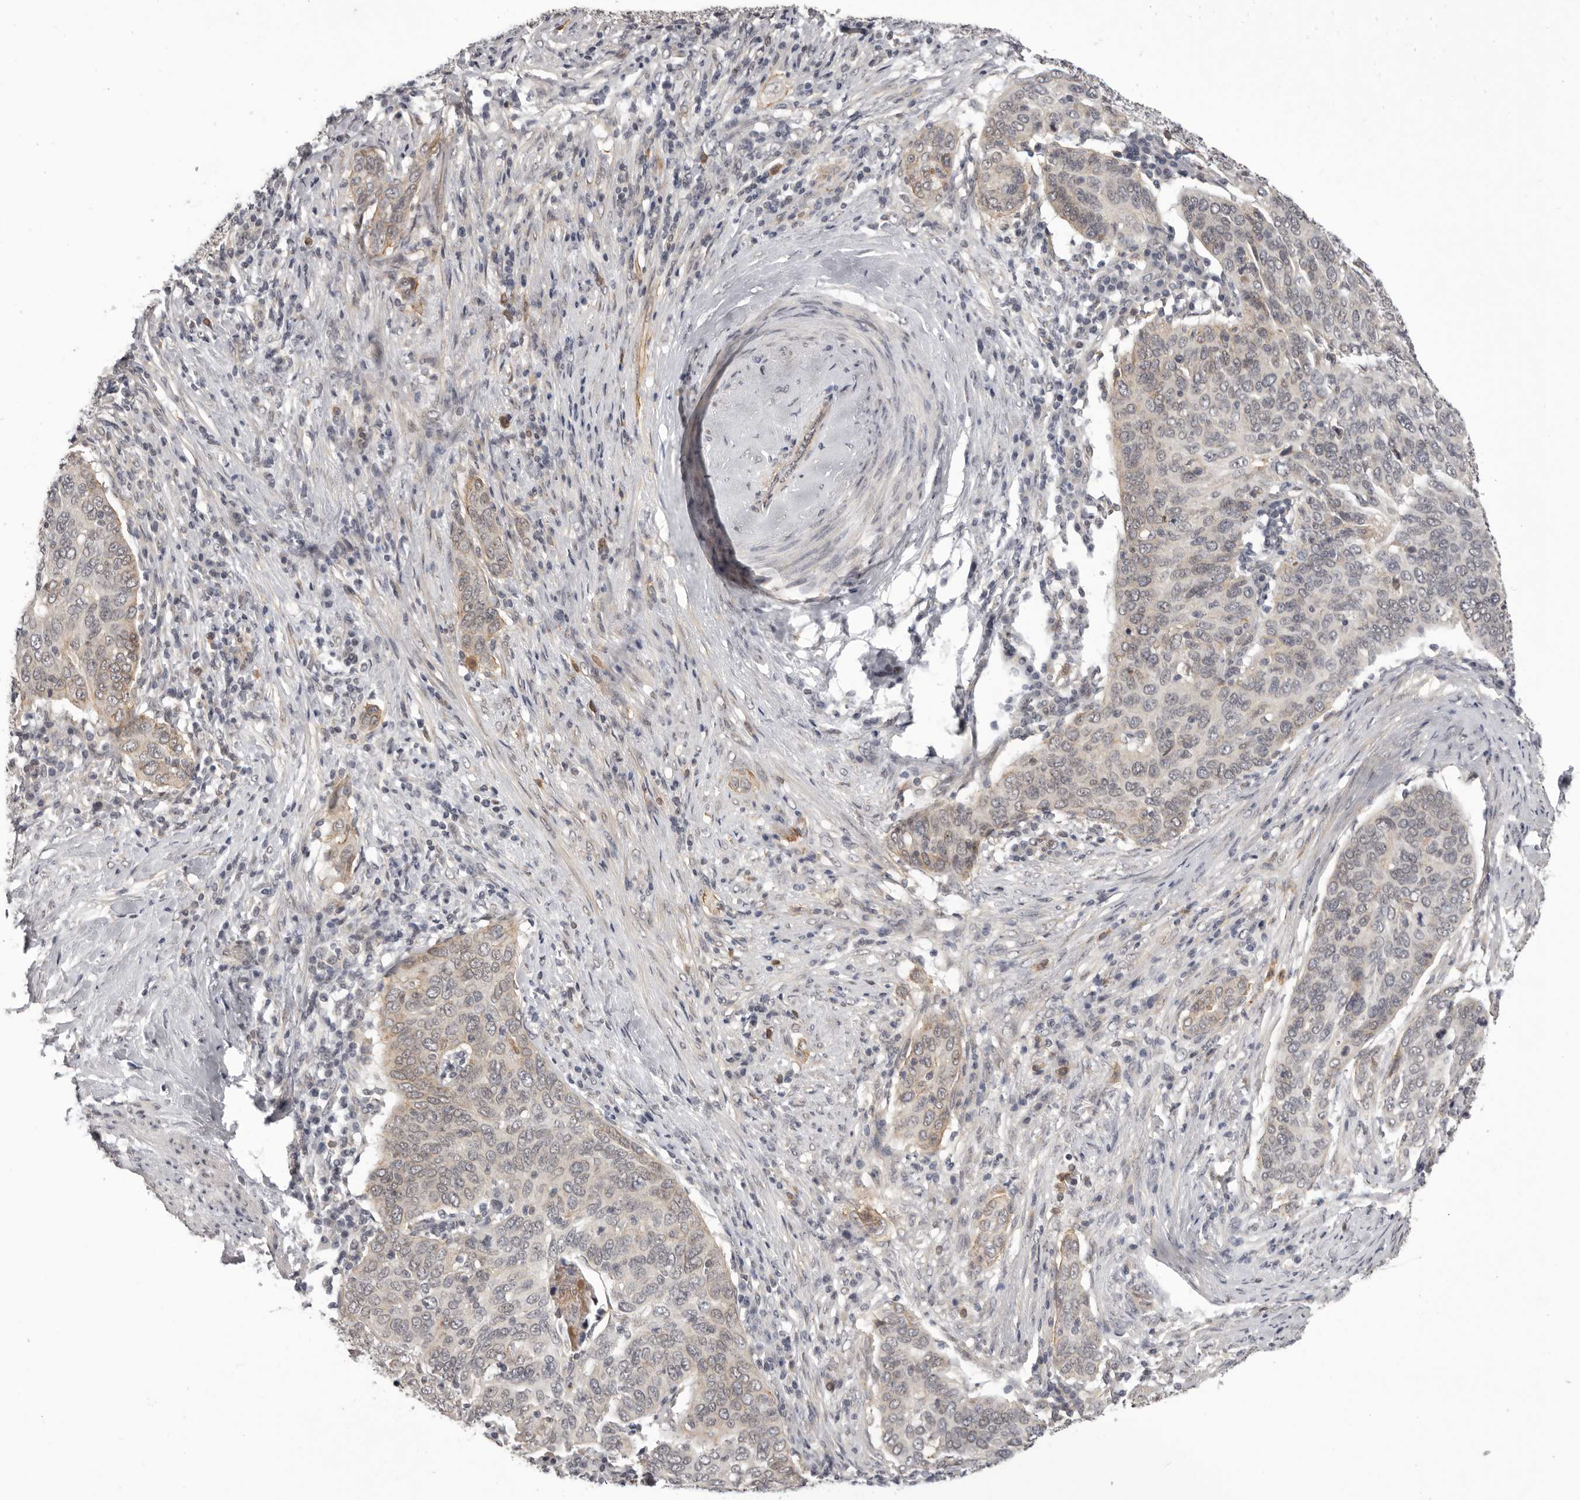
{"staining": {"intensity": "negative", "quantity": "none", "location": "none"}, "tissue": "cervical cancer", "cell_type": "Tumor cells", "image_type": "cancer", "snomed": [{"axis": "morphology", "description": "Squamous cell carcinoma, NOS"}, {"axis": "topography", "description": "Cervix"}], "caption": "DAB (3,3'-diaminobenzidine) immunohistochemical staining of human cervical cancer shows no significant expression in tumor cells. The staining is performed using DAB (3,3'-diaminobenzidine) brown chromogen with nuclei counter-stained in using hematoxylin.", "gene": "RNF2", "patient": {"sex": "female", "age": 60}}